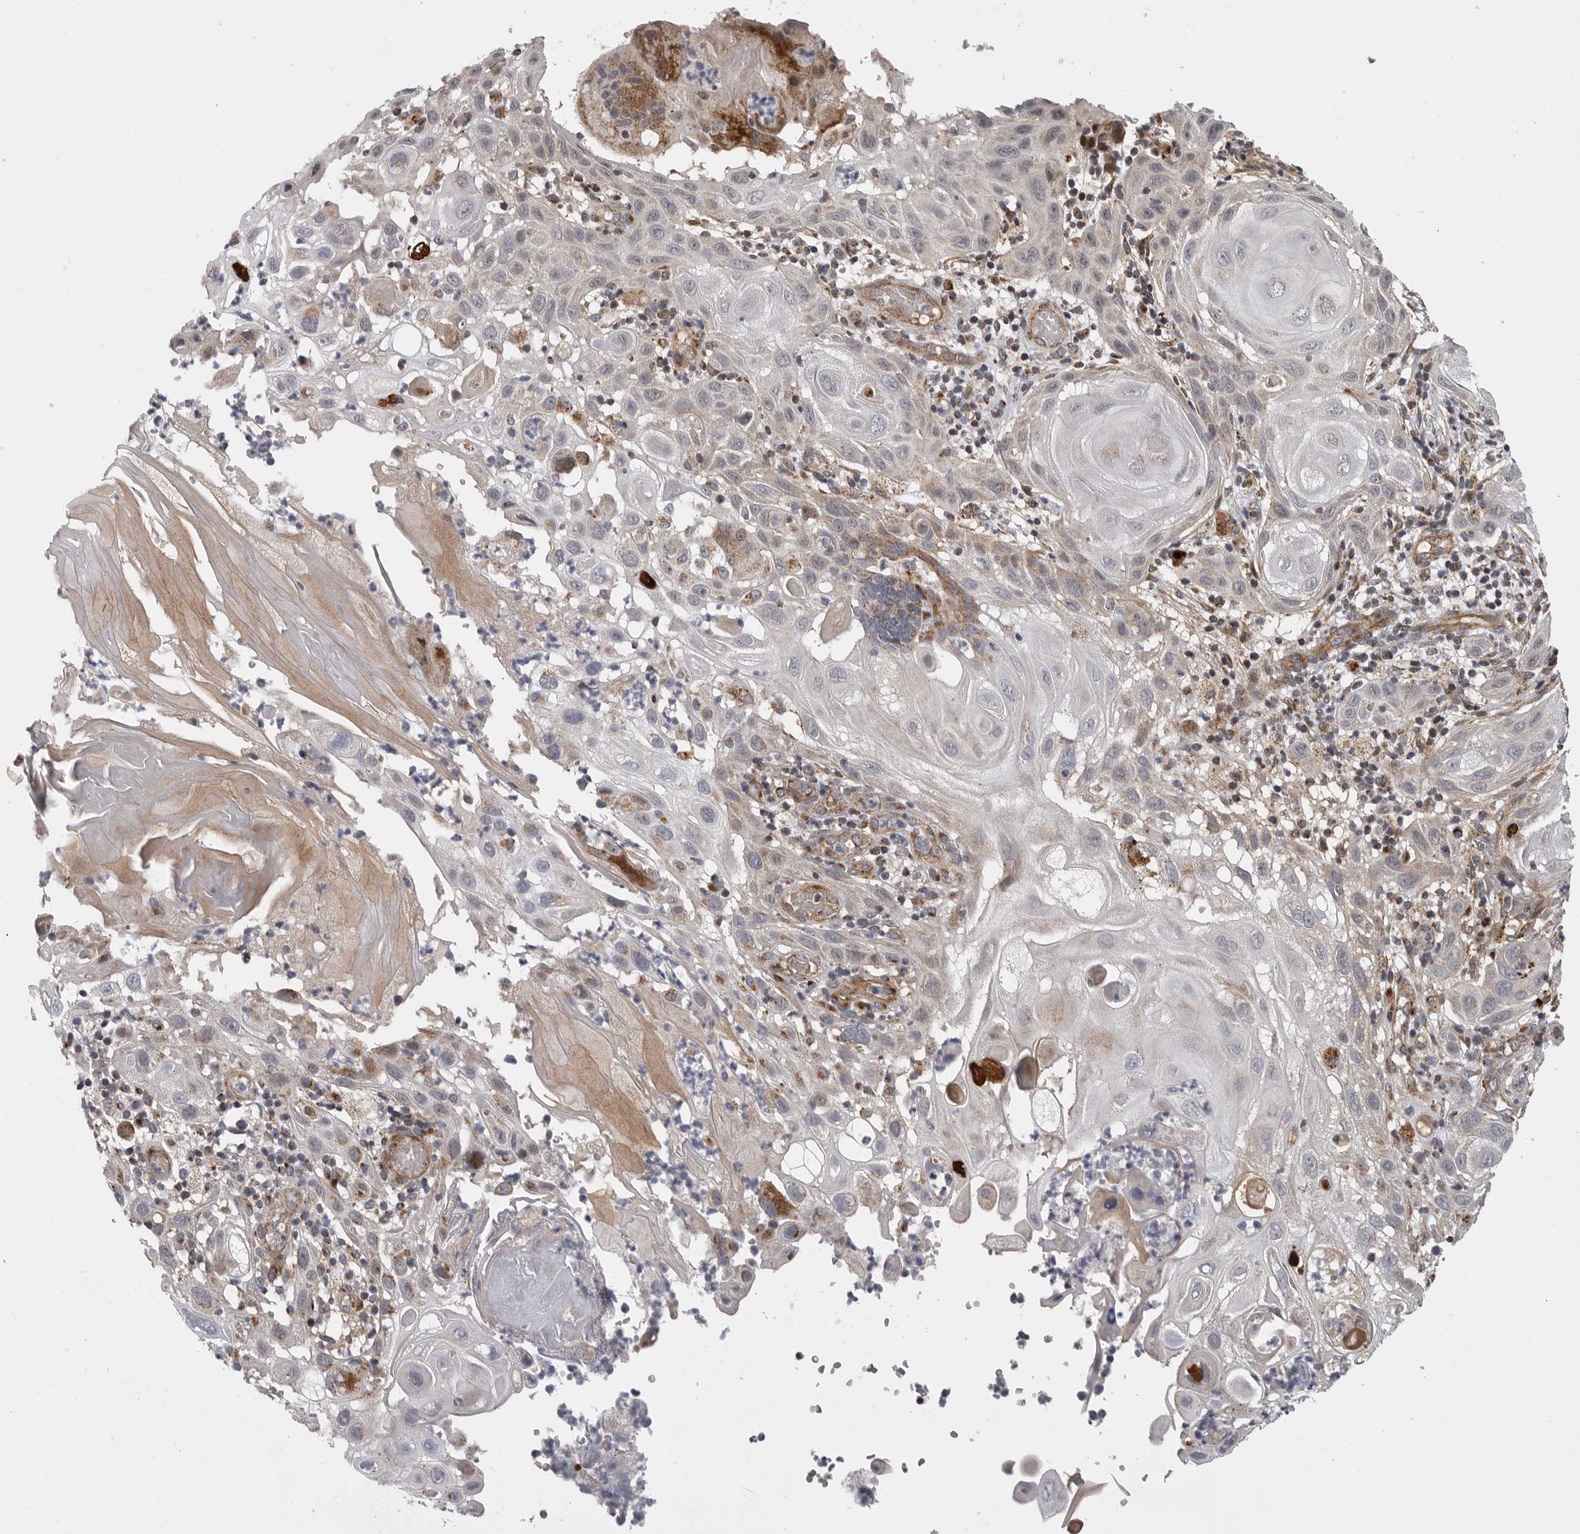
{"staining": {"intensity": "weak", "quantity": "<25%", "location": "cytoplasmic/membranous"}, "tissue": "skin cancer", "cell_type": "Tumor cells", "image_type": "cancer", "snomed": [{"axis": "morphology", "description": "Normal tissue, NOS"}, {"axis": "morphology", "description": "Squamous cell carcinoma, NOS"}, {"axis": "topography", "description": "Skin"}], "caption": "The image shows no significant expression in tumor cells of skin cancer. (DAB (3,3'-diaminobenzidine) IHC with hematoxylin counter stain).", "gene": "TMPRSS11F", "patient": {"sex": "female", "age": 96}}